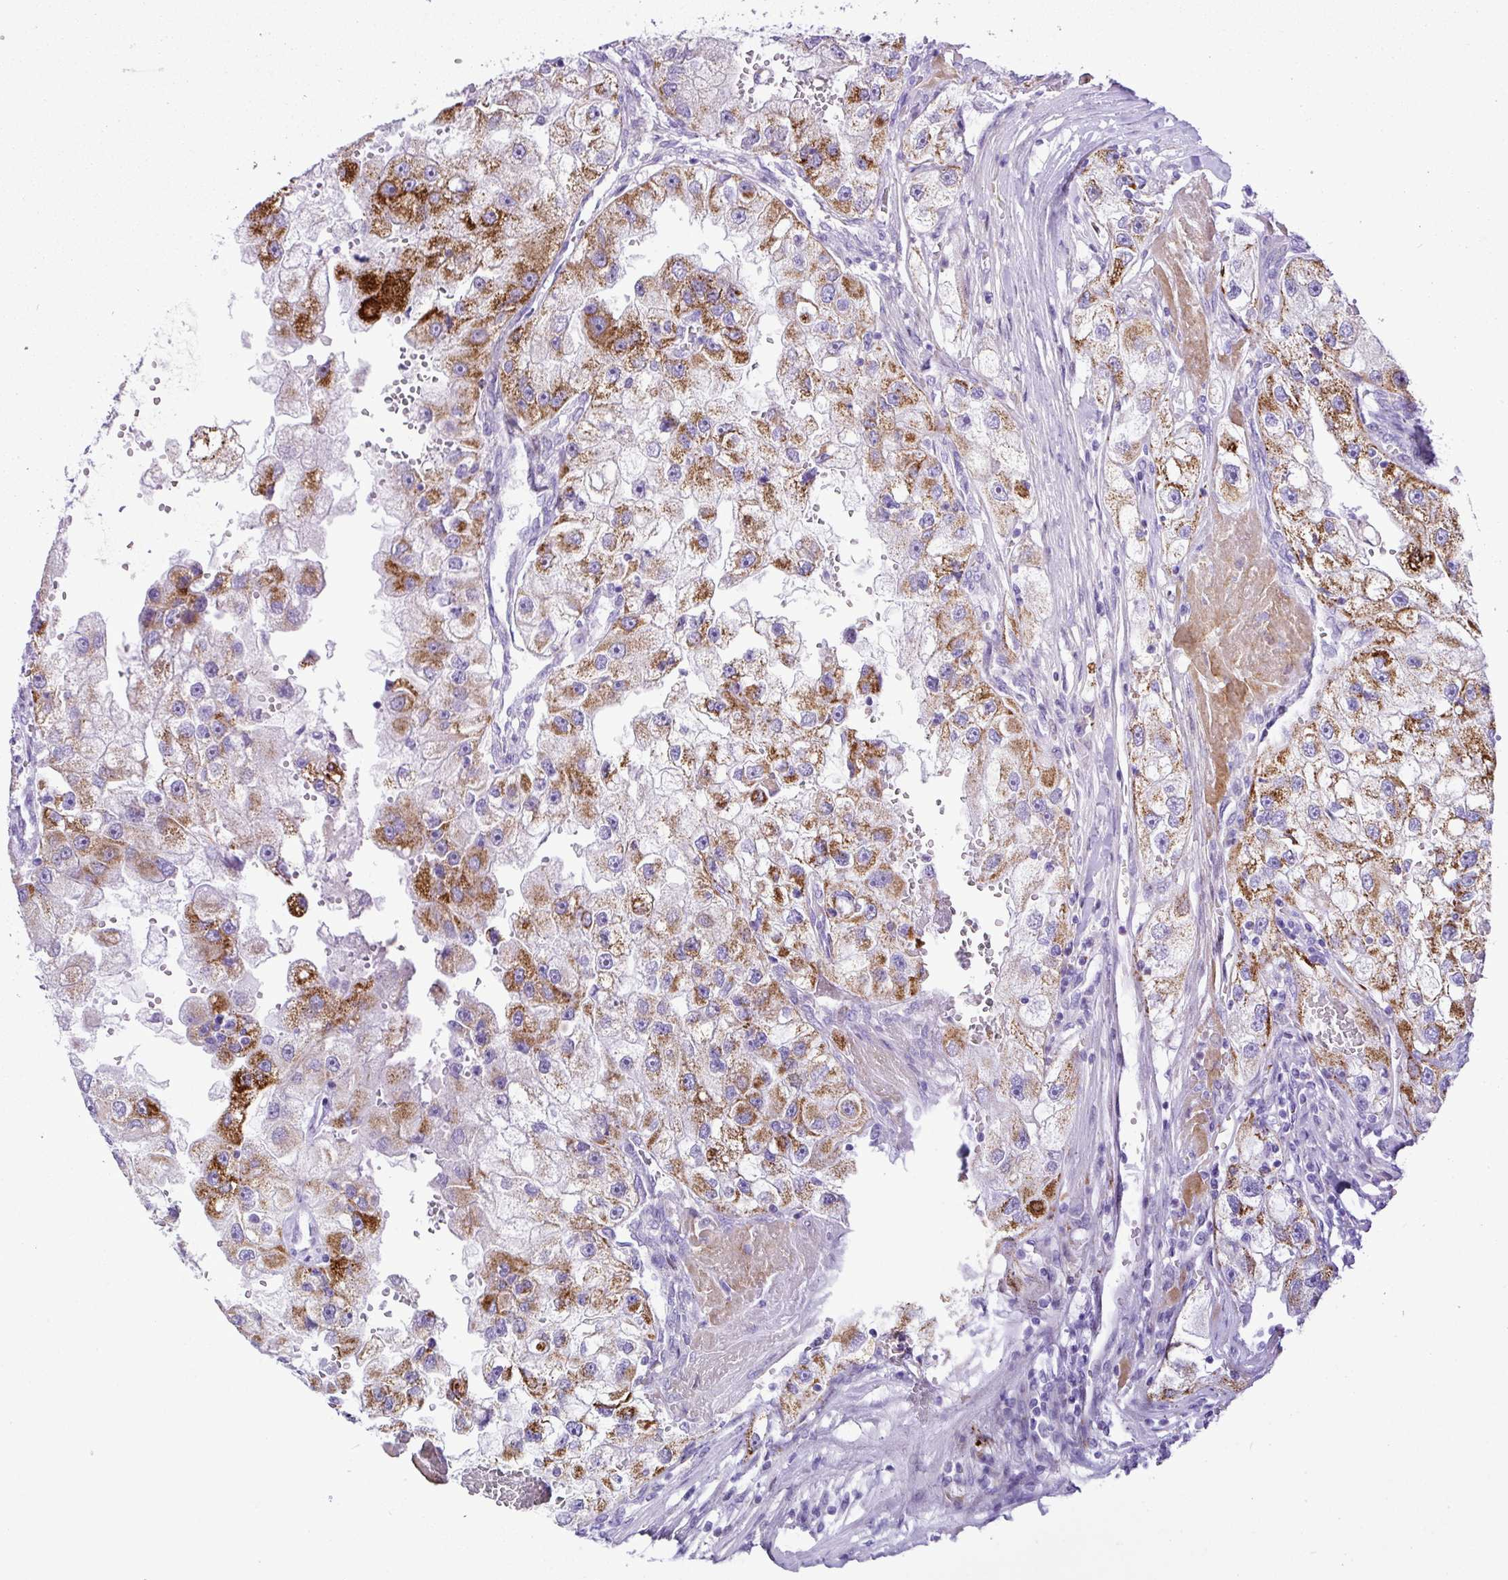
{"staining": {"intensity": "strong", "quantity": ">75%", "location": "cytoplasmic/membranous"}, "tissue": "renal cancer", "cell_type": "Tumor cells", "image_type": "cancer", "snomed": [{"axis": "morphology", "description": "Adenocarcinoma, NOS"}, {"axis": "topography", "description": "Kidney"}], "caption": "This is a micrograph of immunohistochemistry staining of renal adenocarcinoma, which shows strong positivity in the cytoplasmic/membranous of tumor cells.", "gene": "RCAN2", "patient": {"sex": "male", "age": 63}}